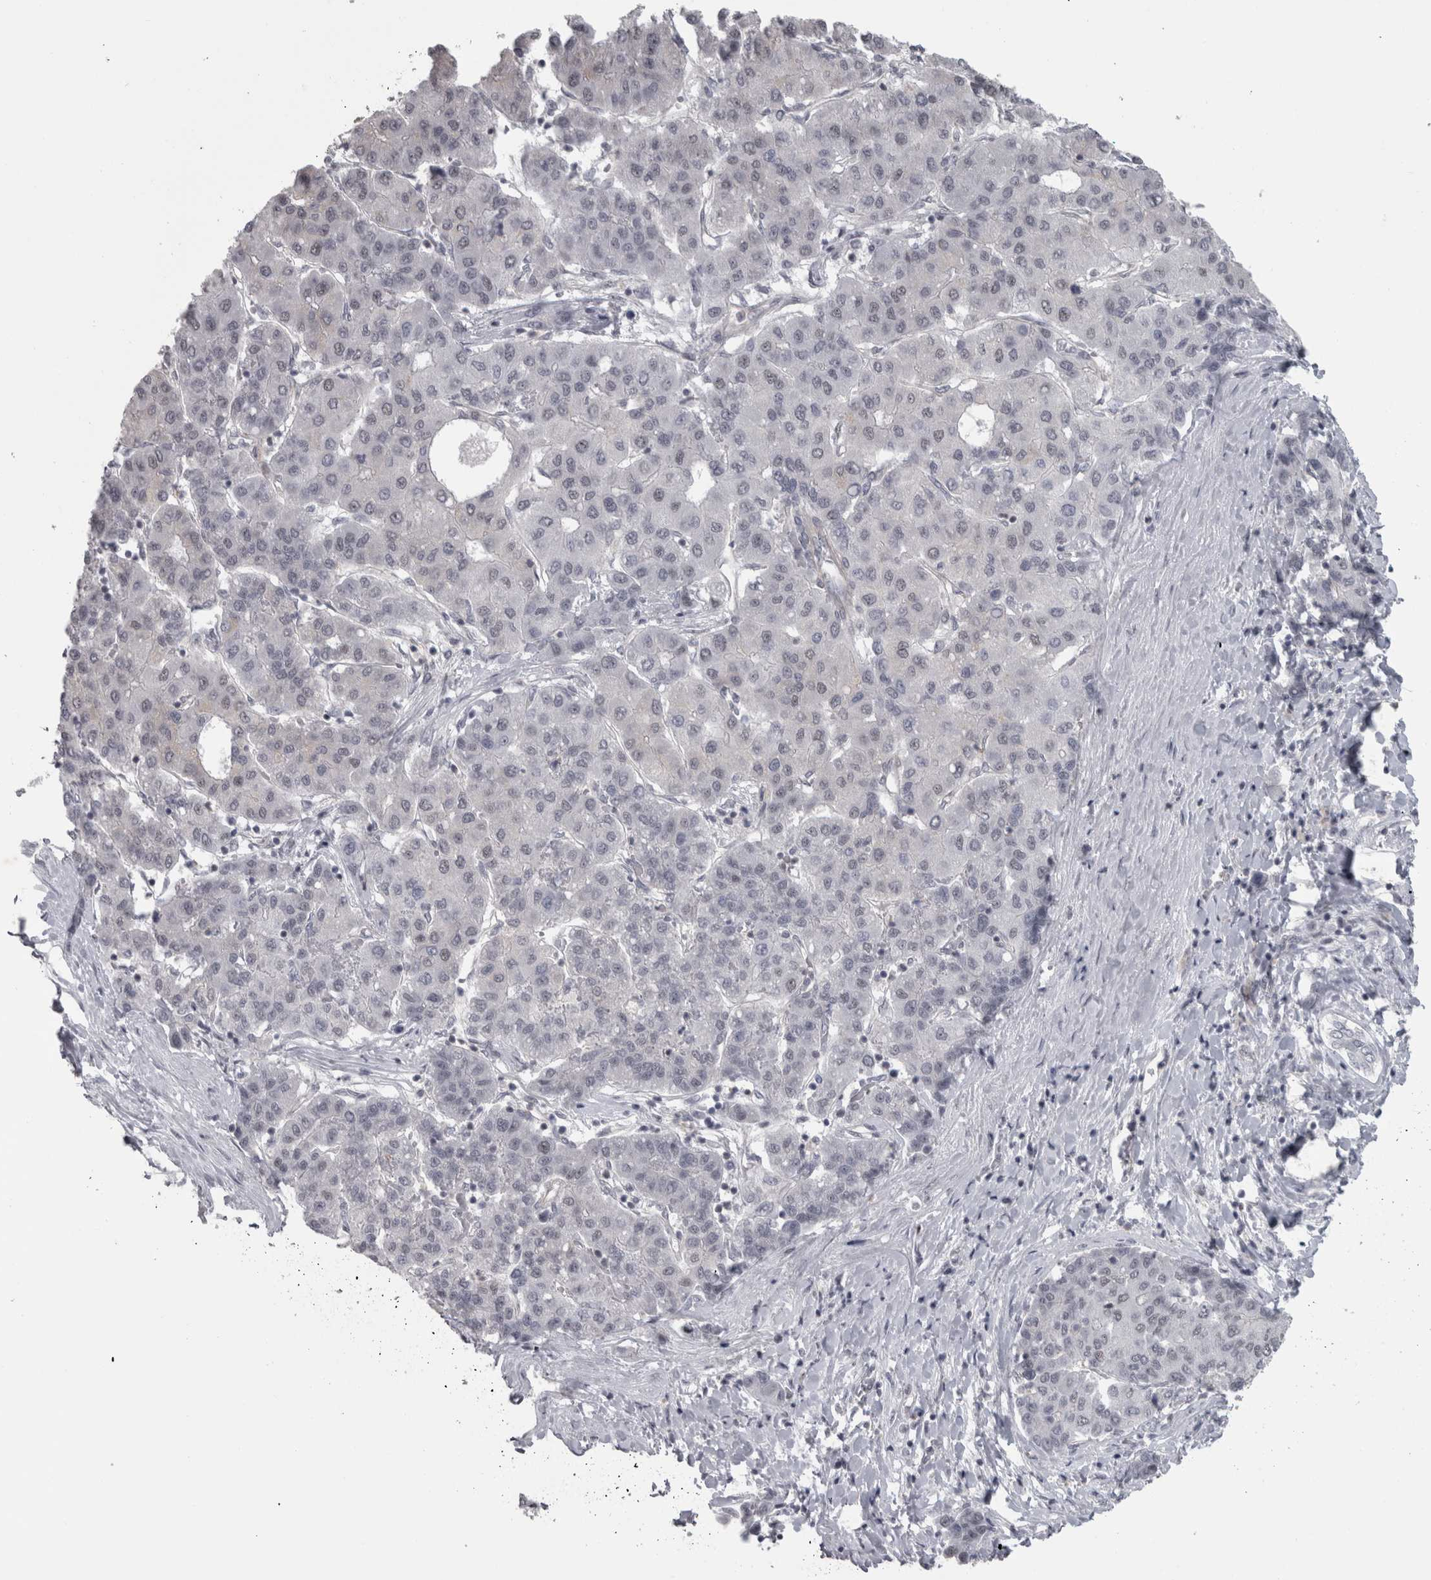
{"staining": {"intensity": "negative", "quantity": "none", "location": "none"}, "tissue": "liver cancer", "cell_type": "Tumor cells", "image_type": "cancer", "snomed": [{"axis": "morphology", "description": "Carcinoma, Hepatocellular, NOS"}, {"axis": "topography", "description": "Liver"}], "caption": "The image demonstrates no significant staining in tumor cells of liver cancer.", "gene": "PPP1R12B", "patient": {"sex": "male", "age": 65}}